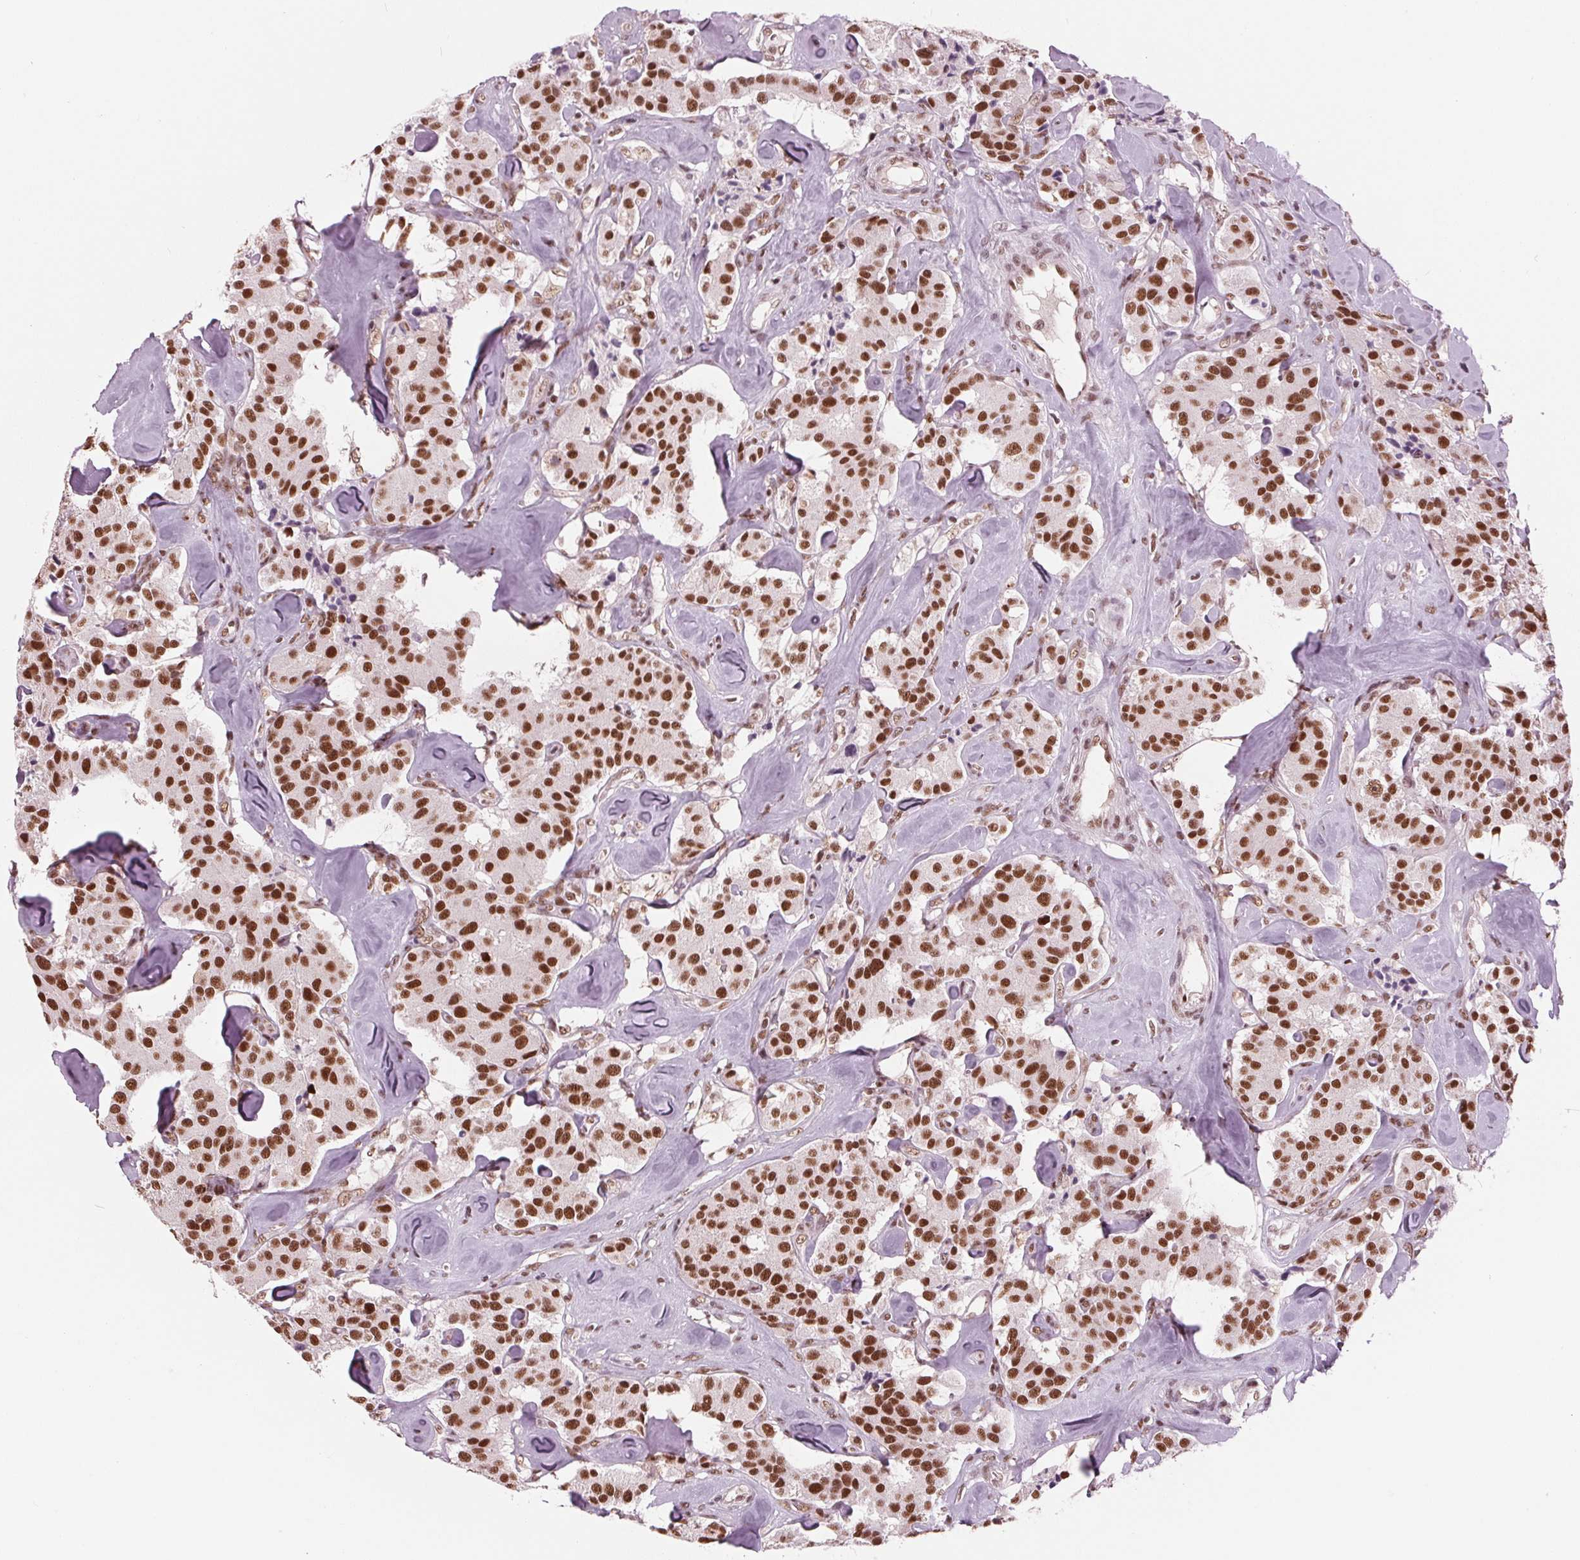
{"staining": {"intensity": "strong", "quantity": ">75%", "location": "nuclear"}, "tissue": "carcinoid", "cell_type": "Tumor cells", "image_type": "cancer", "snomed": [{"axis": "morphology", "description": "Carcinoid, malignant, NOS"}, {"axis": "topography", "description": "Pancreas"}], "caption": "Immunohistochemistry (IHC) staining of carcinoid, which displays high levels of strong nuclear expression in about >75% of tumor cells indicating strong nuclear protein staining. The staining was performed using DAB (brown) for protein detection and nuclei were counterstained in hematoxylin (blue).", "gene": "LSM2", "patient": {"sex": "male", "age": 41}}